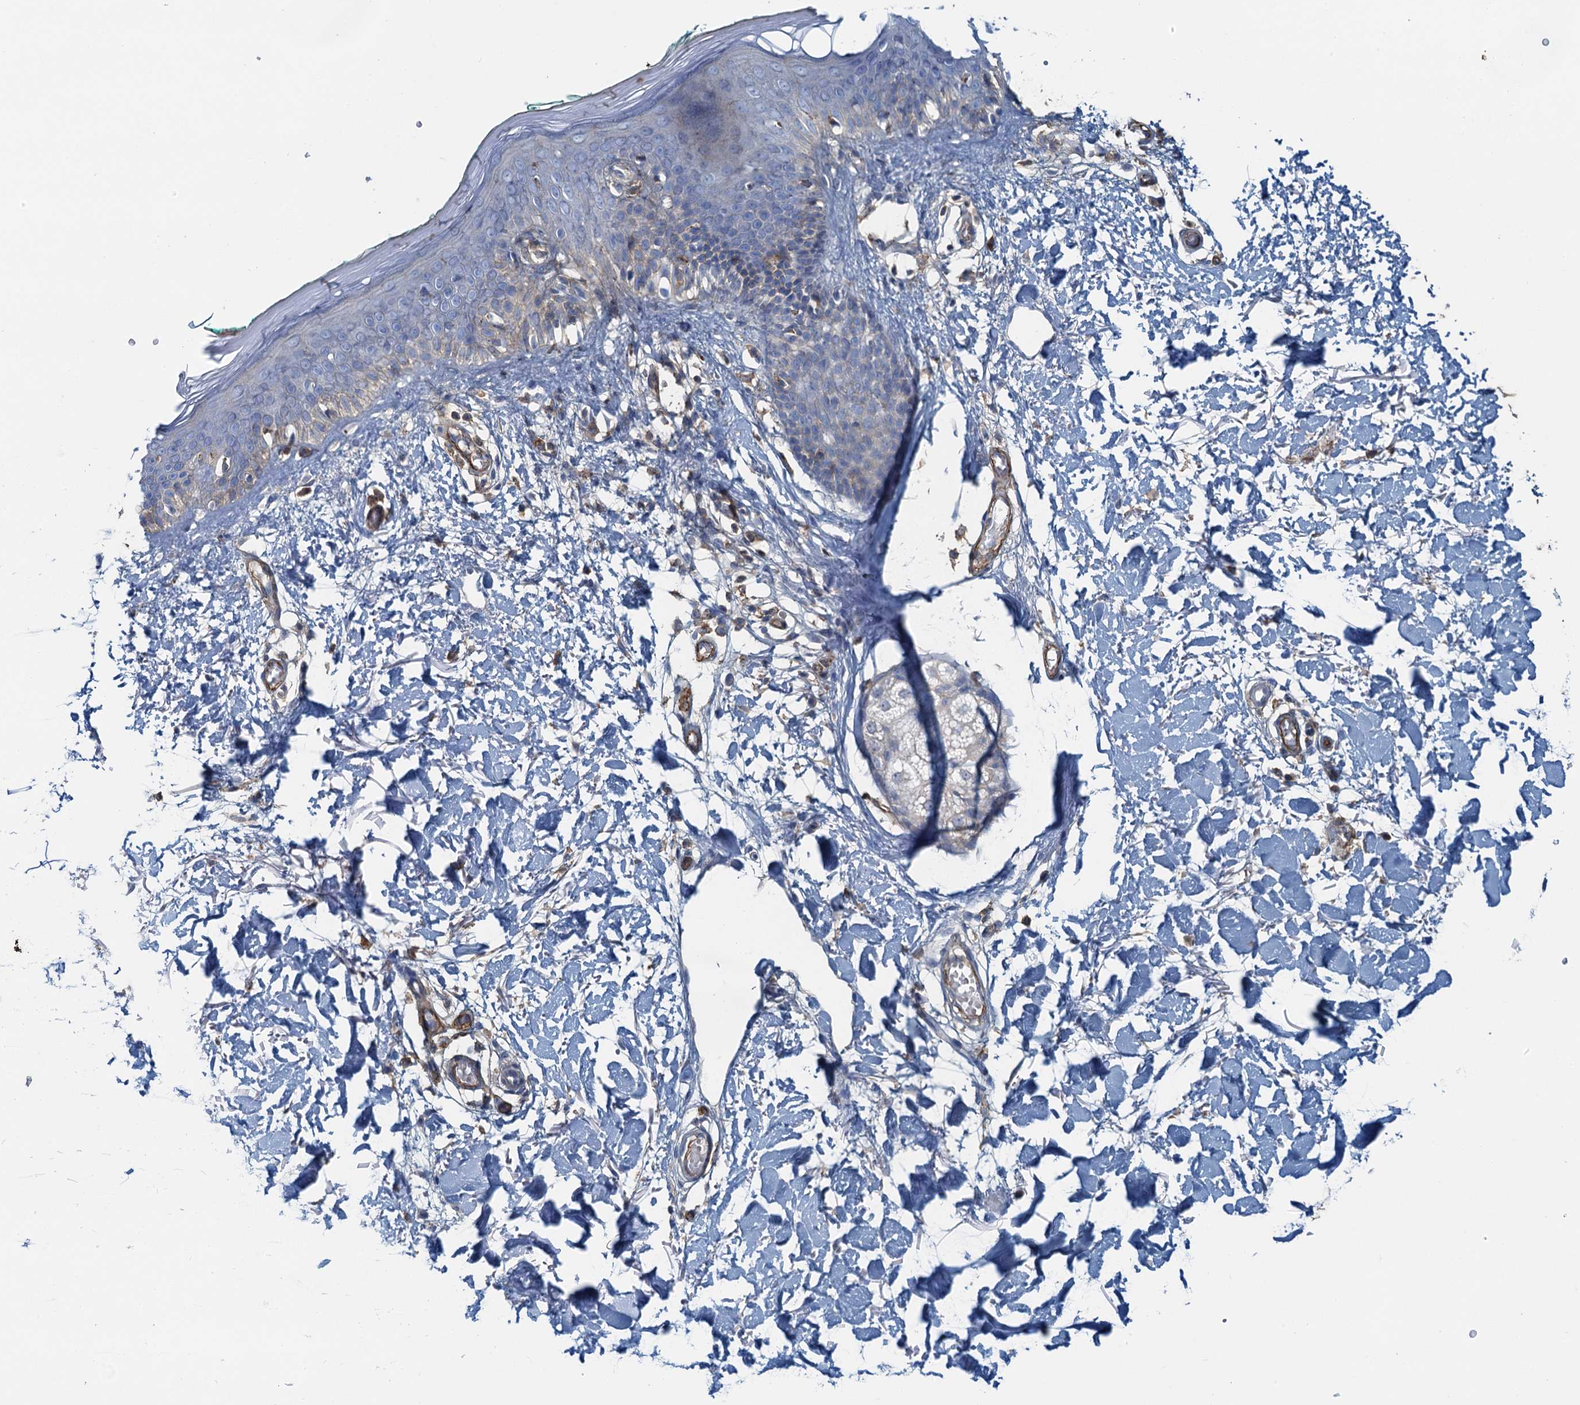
{"staining": {"intensity": "negative", "quantity": "none", "location": "none"}, "tissue": "skin", "cell_type": "Fibroblasts", "image_type": "normal", "snomed": [{"axis": "morphology", "description": "Normal tissue, NOS"}, {"axis": "topography", "description": "Skin"}], "caption": "Skin stained for a protein using immunohistochemistry (IHC) demonstrates no expression fibroblasts.", "gene": "THAP10", "patient": {"sex": "male", "age": 62}}